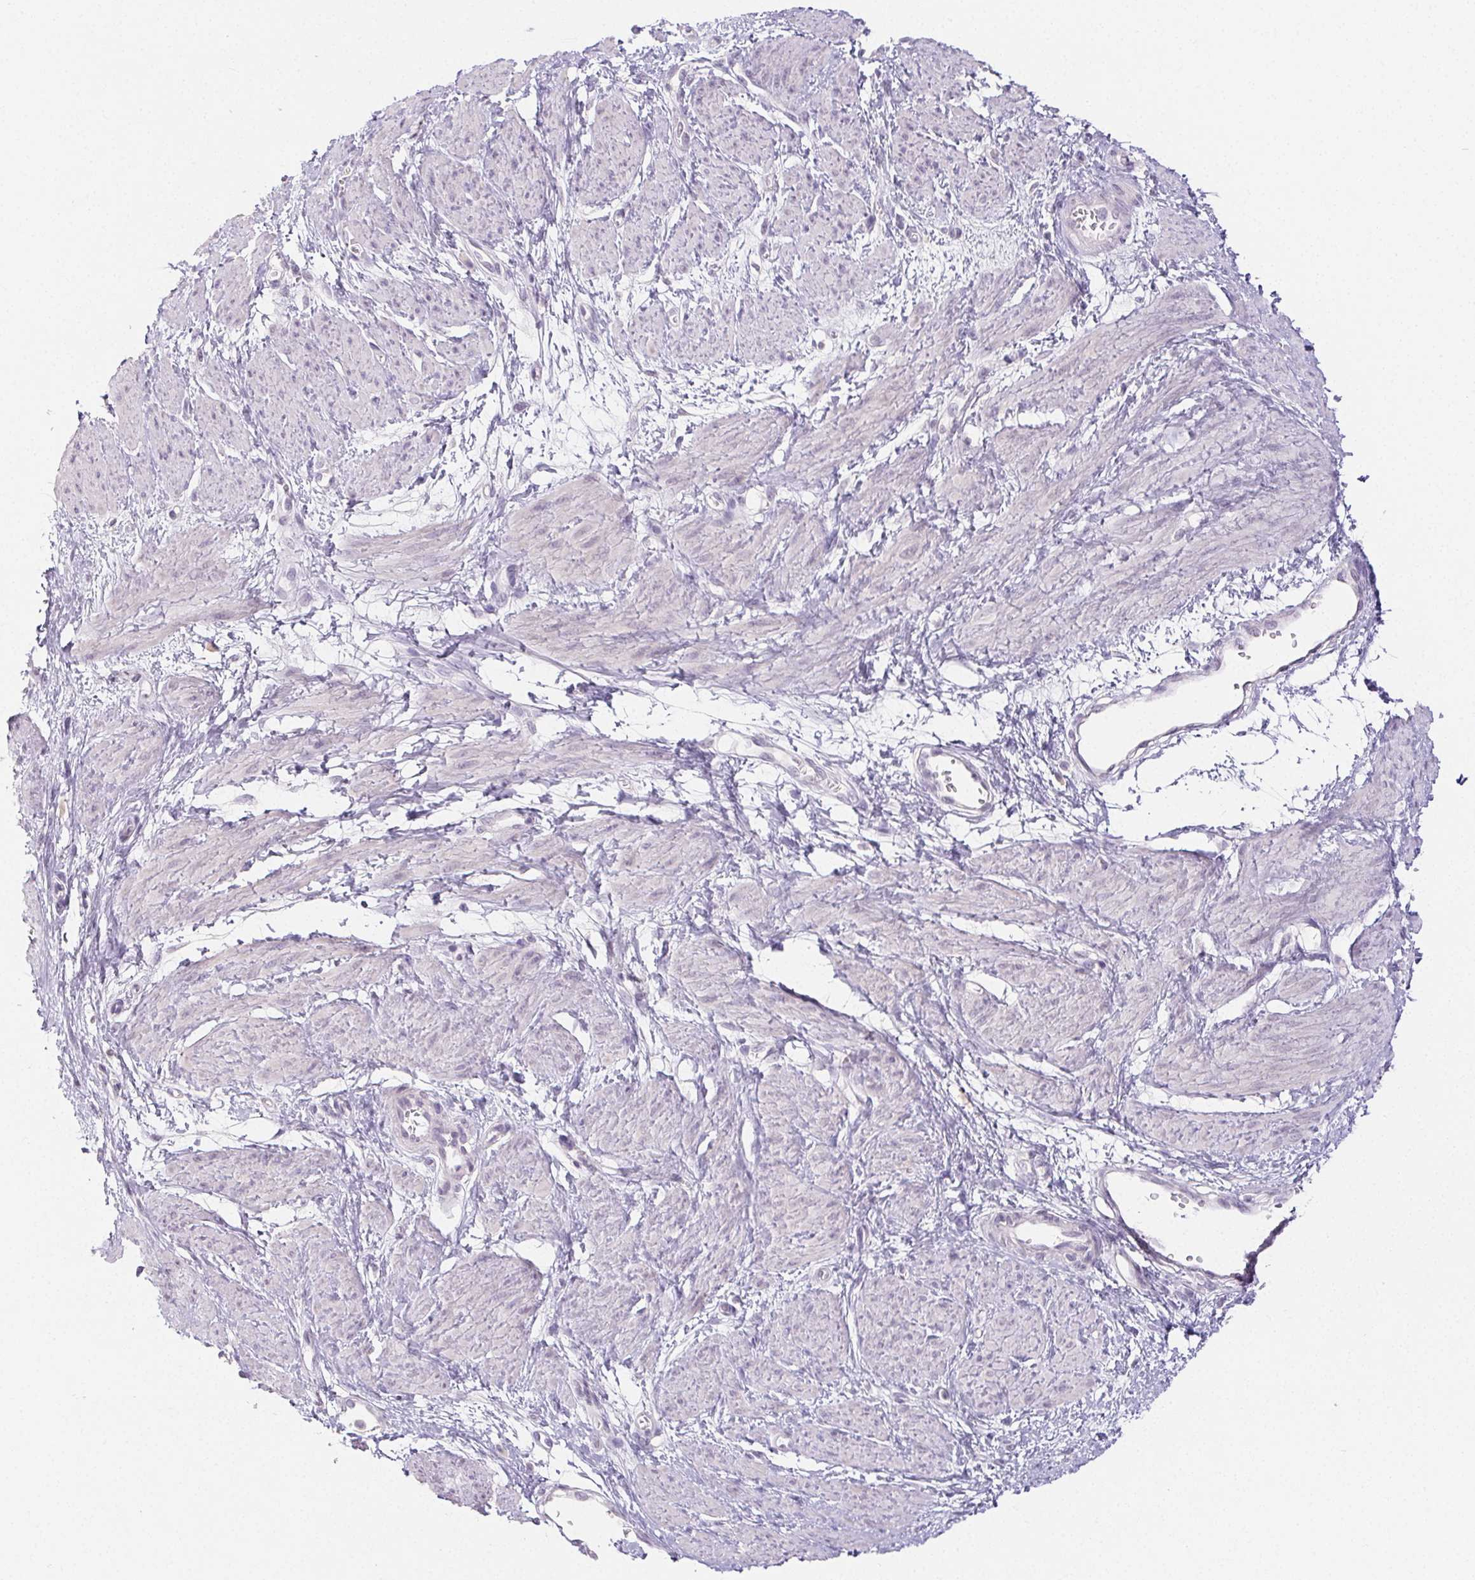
{"staining": {"intensity": "negative", "quantity": "none", "location": "none"}, "tissue": "smooth muscle", "cell_type": "Smooth muscle cells", "image_type": "normal", "snomed": [{"axis": "morphology", "description": "Normal tissue, NOS"}, {"axis": "topography", "description": "Smooth muscle"}, {"axis": "topography", "description": "Uterus"}], "caption": "IHC histopathology image of unremarkable smooth muscle stained for a protein (brown), which shows no positivity in smooth muscle cells. (Immunohistochemistry (ihc), brightfield microscopy, high magnification).", "gene": "PI3", "patient": {"sex": "female", "age": 39}}